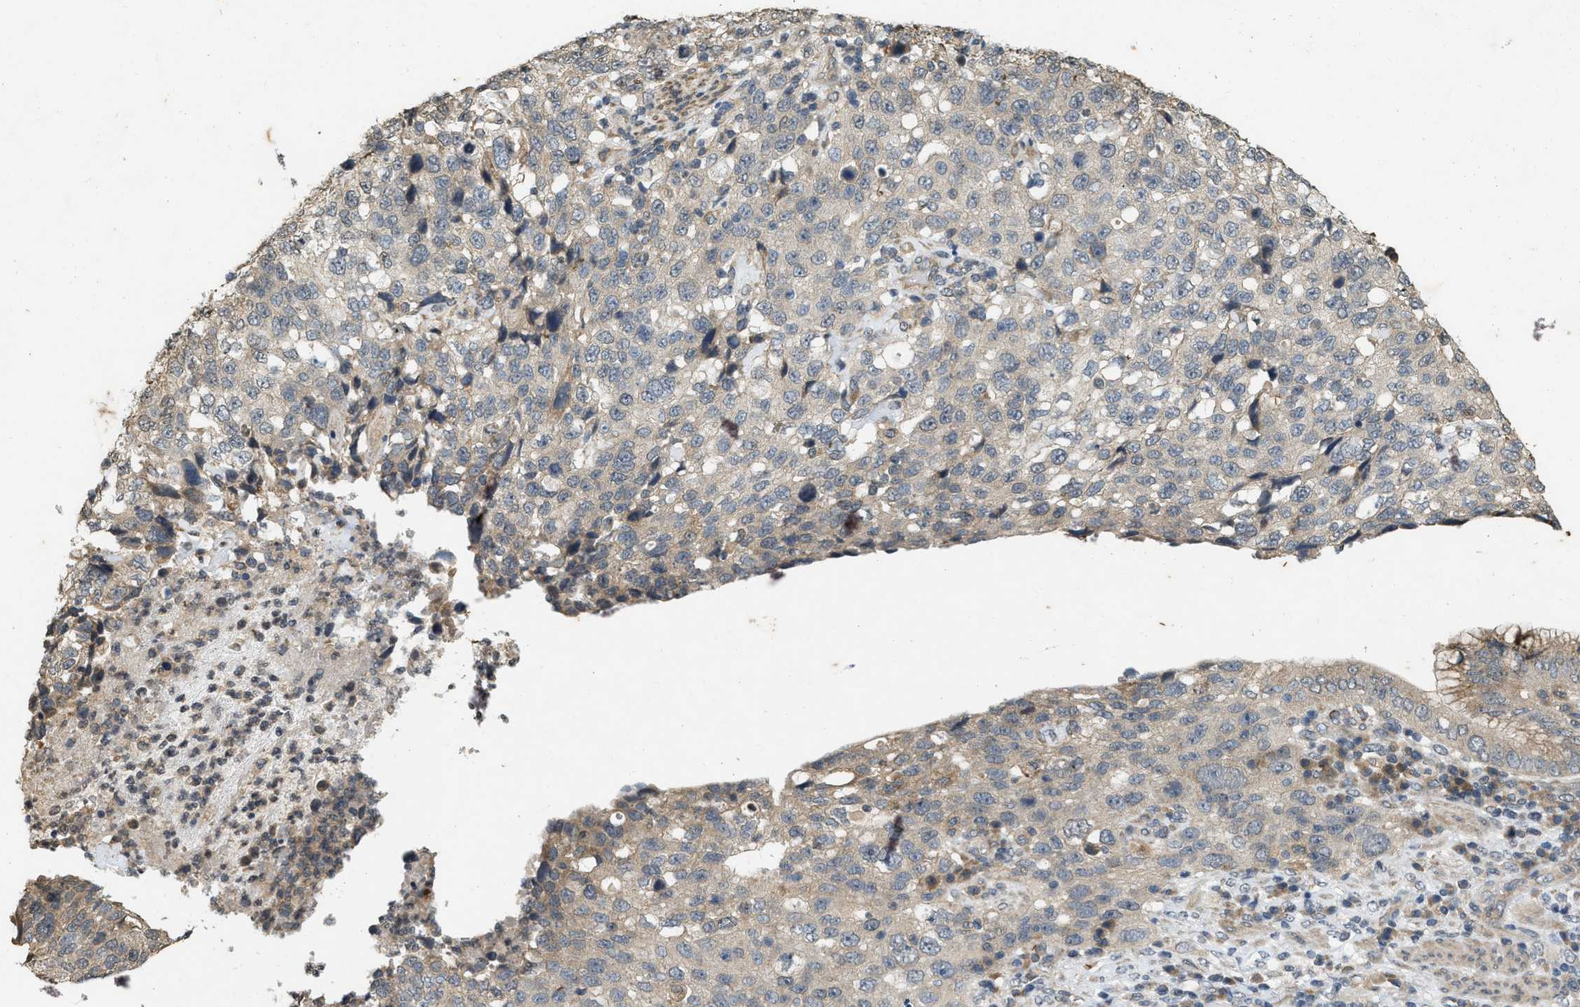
{"staining": {"intensity": "weak", "quantity": "<25%", "location": "cytoplasmic/membranous"}, "tissue": "stomach cancer", "cell_type": "Tumor cells", "image_type": "cancer", "snomed": [{"axis": "morphology", "description": "Normal tissue, NOS"}, {"axis": "morphology", "description": "Adenocarcinoma, NOS"}, {"axis": "topography", "description": "Stomach"}], "caption": "An image of stomach adenocarcinoma stained for a protein reveals no brown staining in tumor cells.", "gene": "KIF21A", "patient": {"sex": "male", "age": 48}}